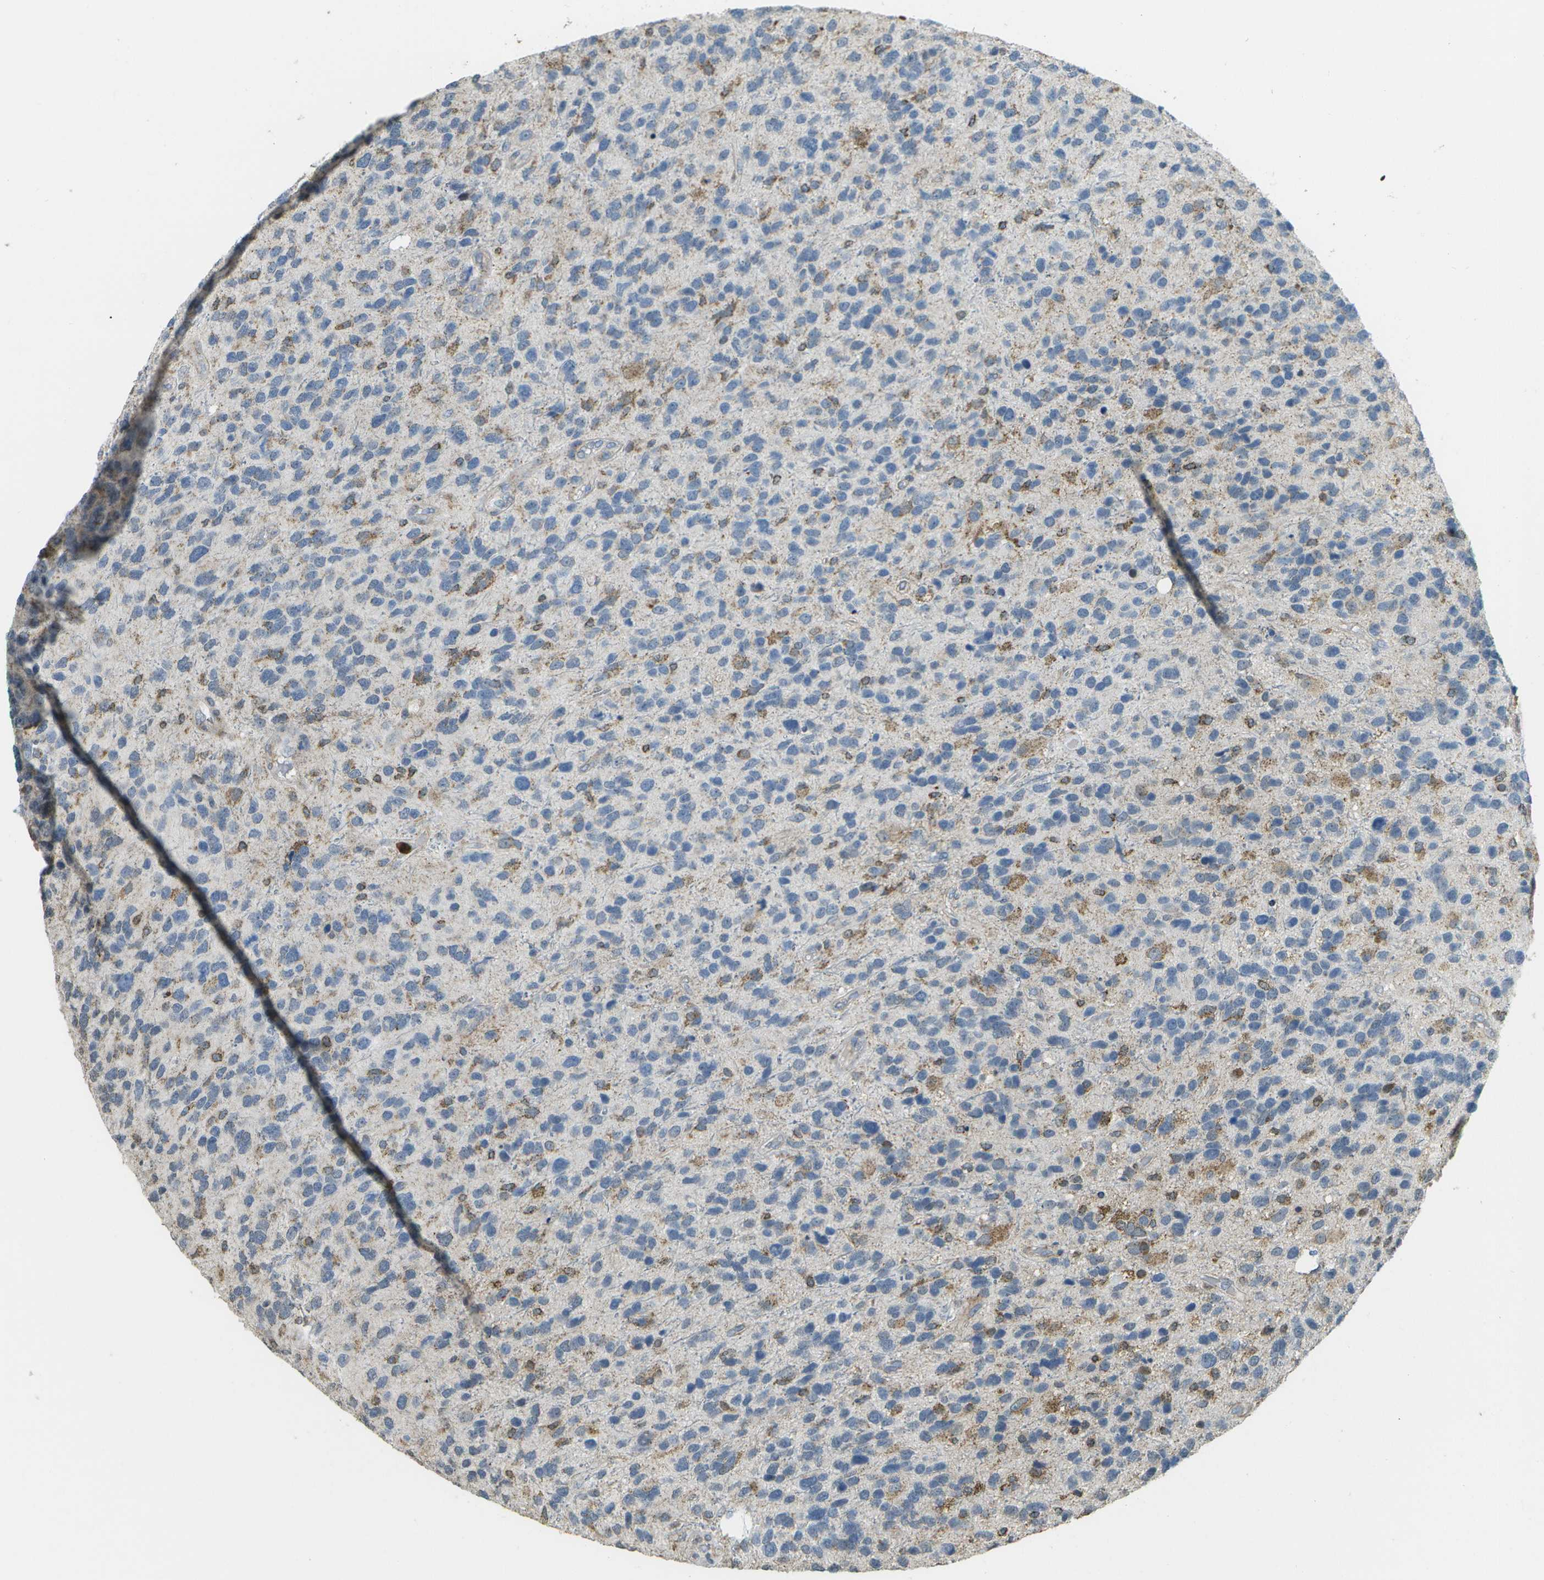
{"staining": {"intensity": "moderate", "quantity": "<25%", "location": "cytoplasmic/membranous"}, "tissue": "glioma", "cell_type": "Tumor cells", "image_type": "cancer", "snomed": [{"axis": "morphology", "description": "Glioma, malignant, High grade"}, {"axis": "topography", "description": "Brain"}], "caption": "Glioma was stained to show a protein in brown. There is low levels of moderate cytoplasmic/membranous expression in approximately <25% of tumor cells. The staining was performed using DAB, with brown indicating positive protein expression. Nuclei are stained blue with hematoxylin.", "gene": "CACHD1", "patient": {"sex": "female", "age": 58}}